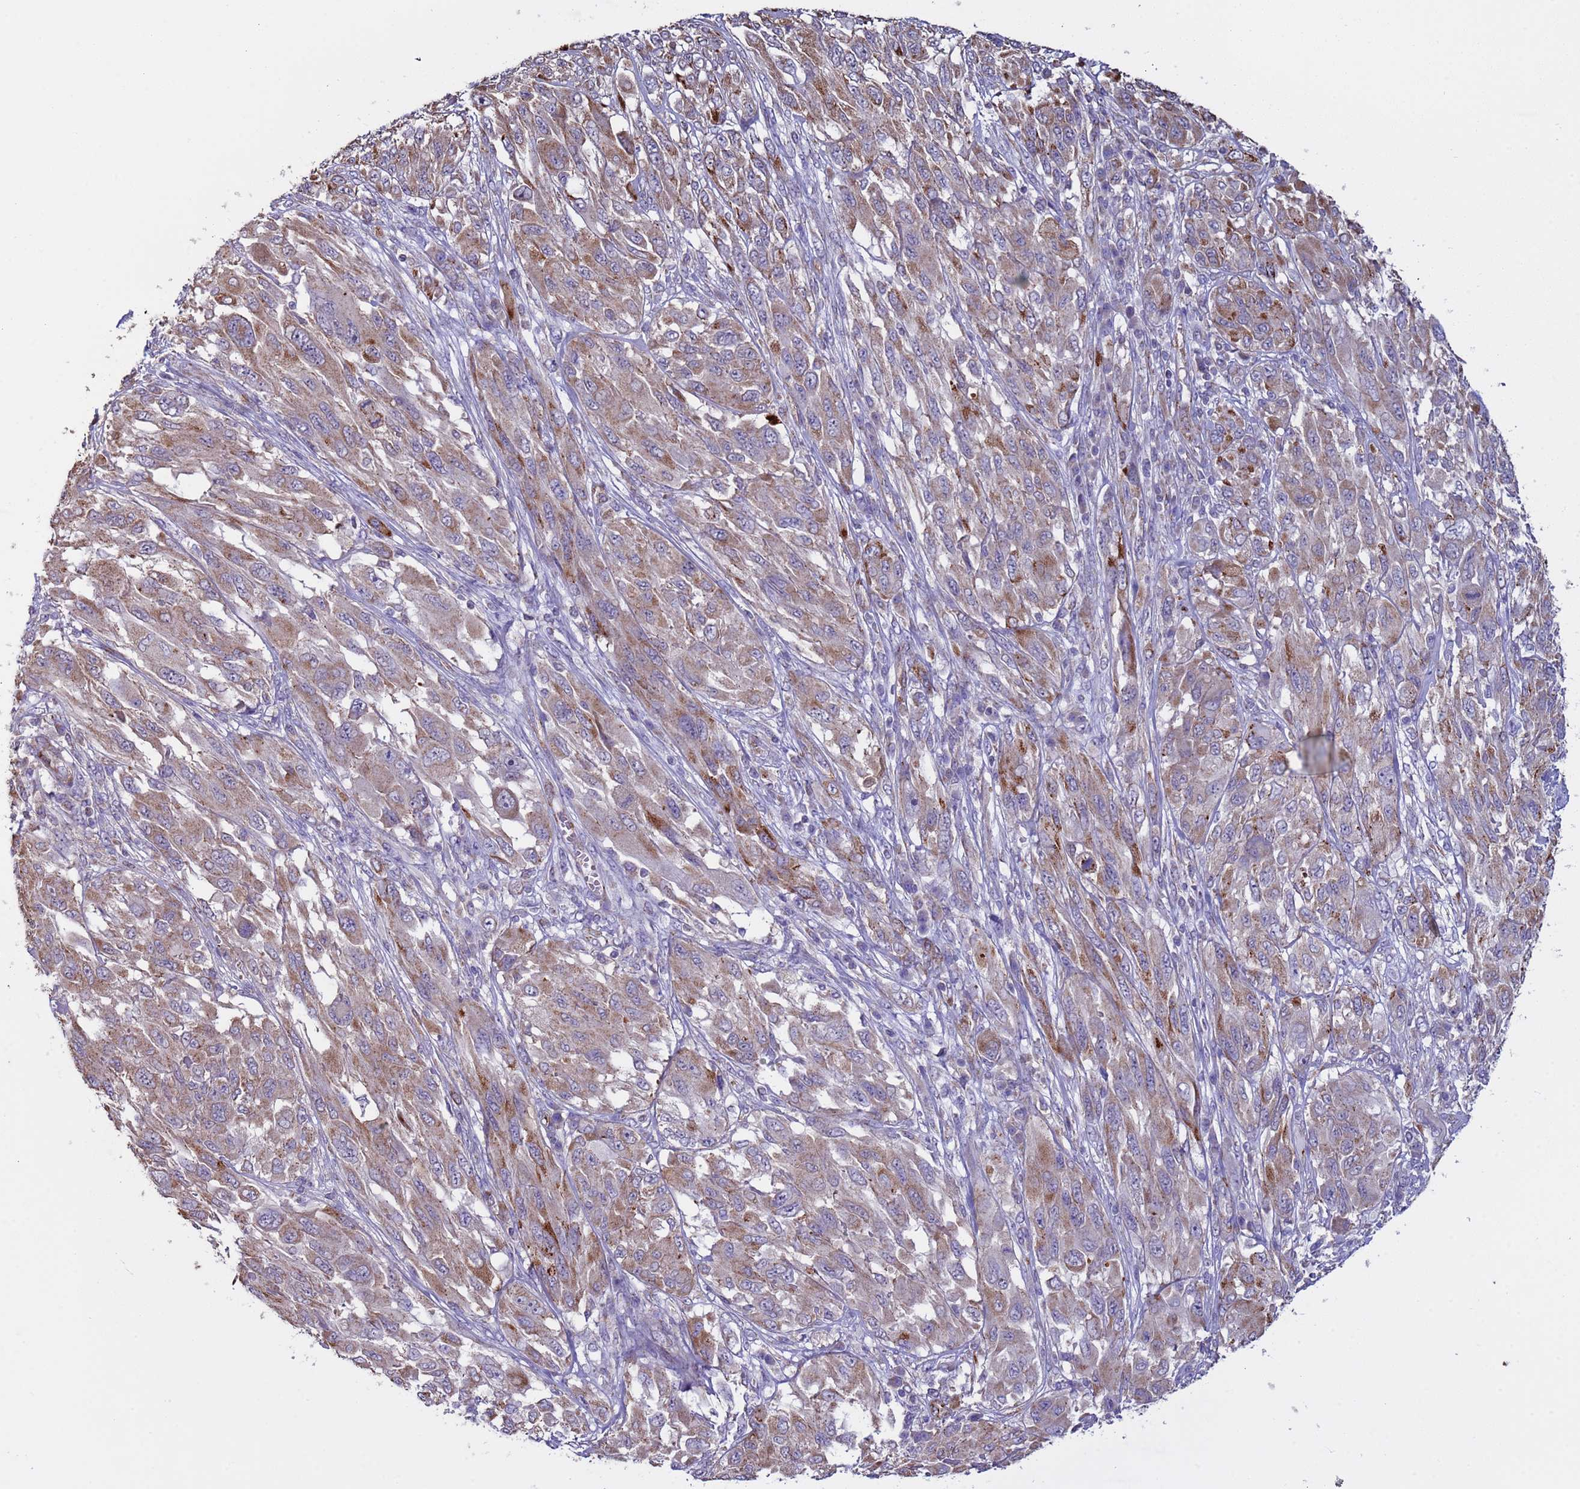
{"staining": {"intensity": "moderate", "quantity": "<25%", "location": "cytoplasmic/membranous"}, "tissue": "melanoma", "cell_type": "Tumor cells", "image_type": "cancer", "snomed": [{"axis": "morphology", "description": "Malignant melanoma, NOS"}, {"axis": "topography", "description": "Skin"}], "caption": "Melanoma tissue reveals moderate cytoplasmic/membranous staining in approximately <25% of tumor cells, visualized by immunohistochemistry. The staining was performed using DAB, with brown indicating positive protein expression. Nuclei are stained blue with hematoxylin.", "gene": "GASK1A", "patient": {"sex": "female", "age": 91}}